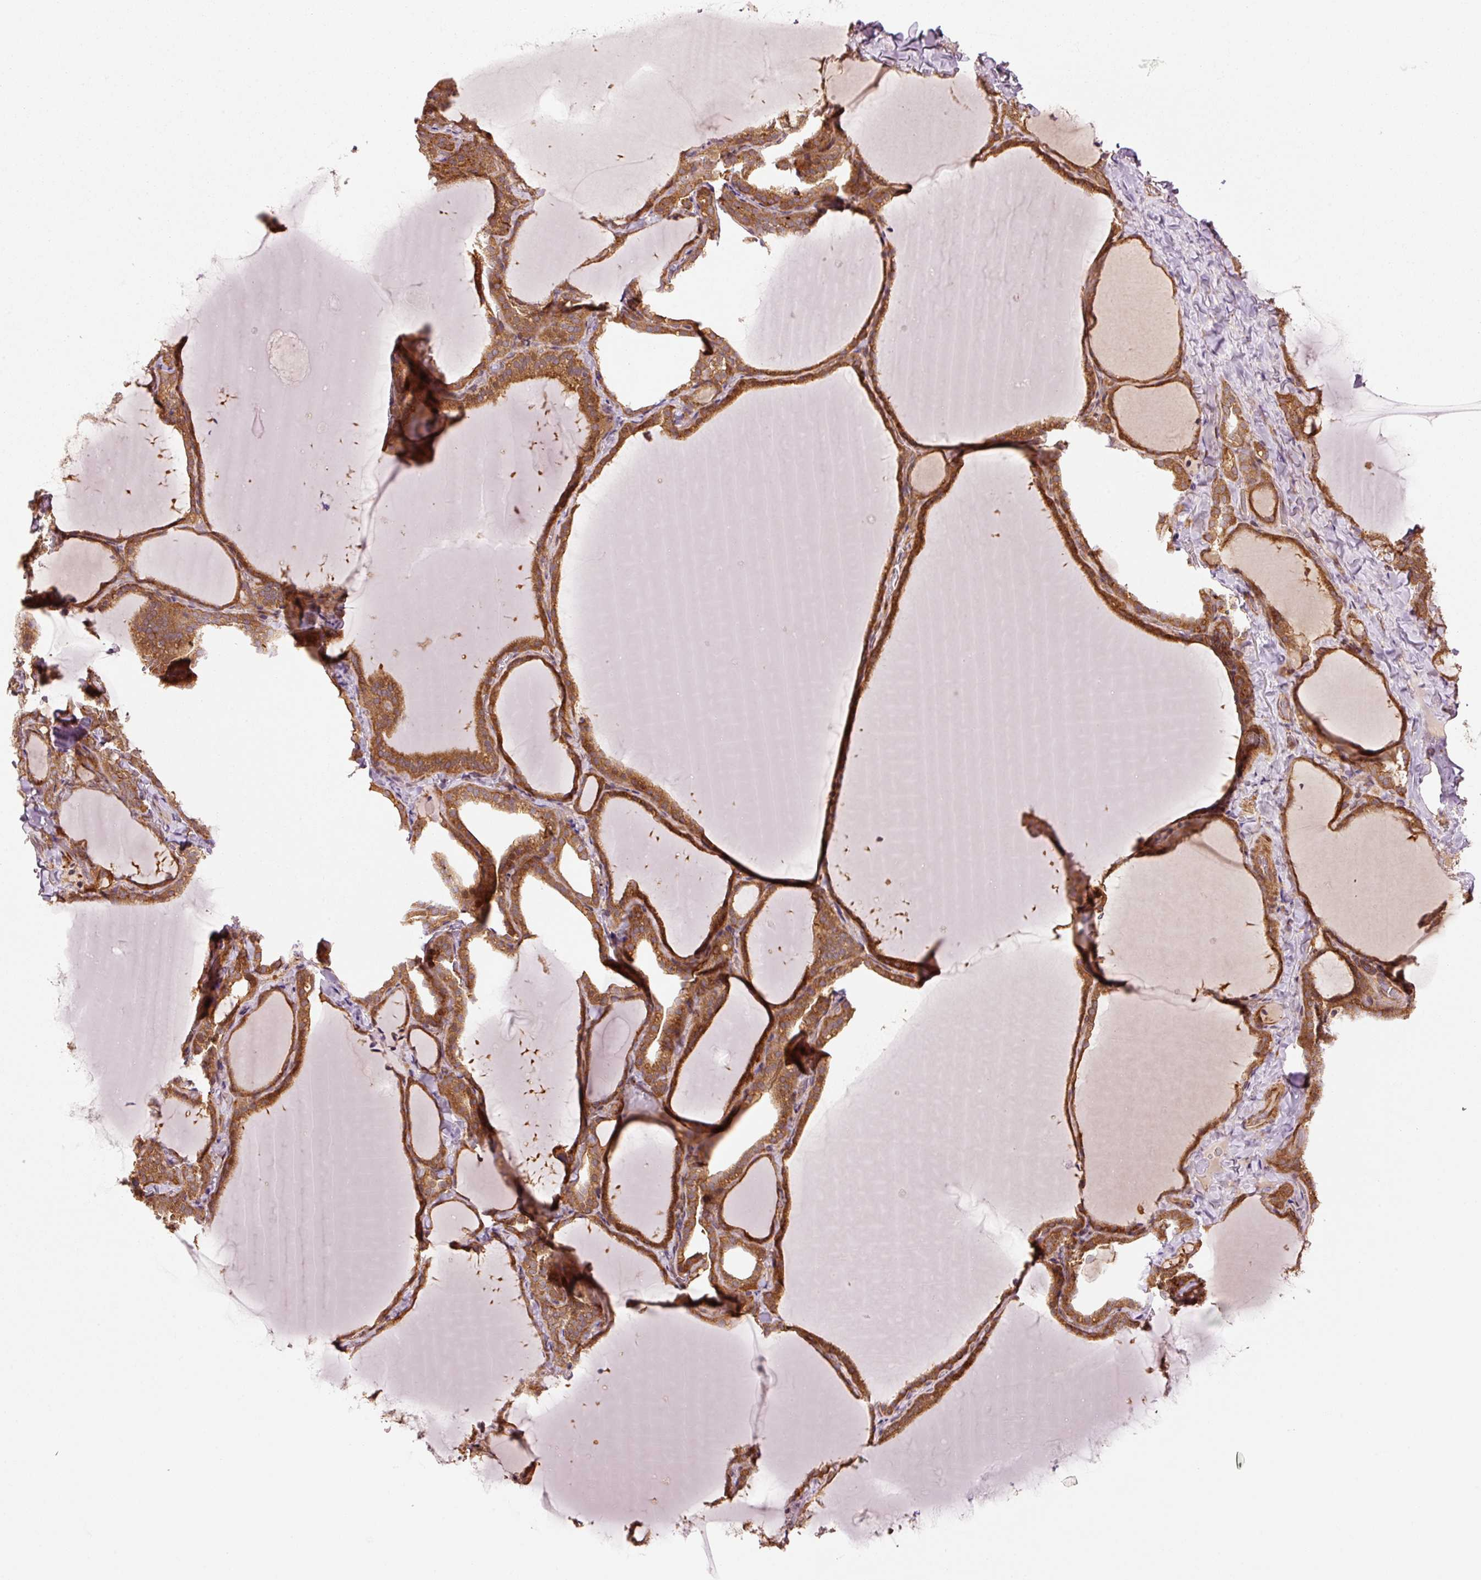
{"staining": {"intensity": "strong", "quantity": ">75%", "location": "cytoplasmic/membranous,nuclear"}, "tissue": "thyroid gland", "cell_type": "Glandular cells", "image_type": "normal", "snomed": [{"axis": "morphology", "description": "Normal tissue, NOS"}, {"axis": "topography", "description": "Thyroid gland"}], "caption": "Immunohistochemistry (IHC) (DAB) staining of benign thyroid gland reveals strong cytoplasmic/membranous,nuclear protein expression in approximately >75% of glandular cells. (DAB = brown stain, brightfield microscopy at high magnification).", "gene": "OXER1", "patient": {"sex": "female", "age": 22}}